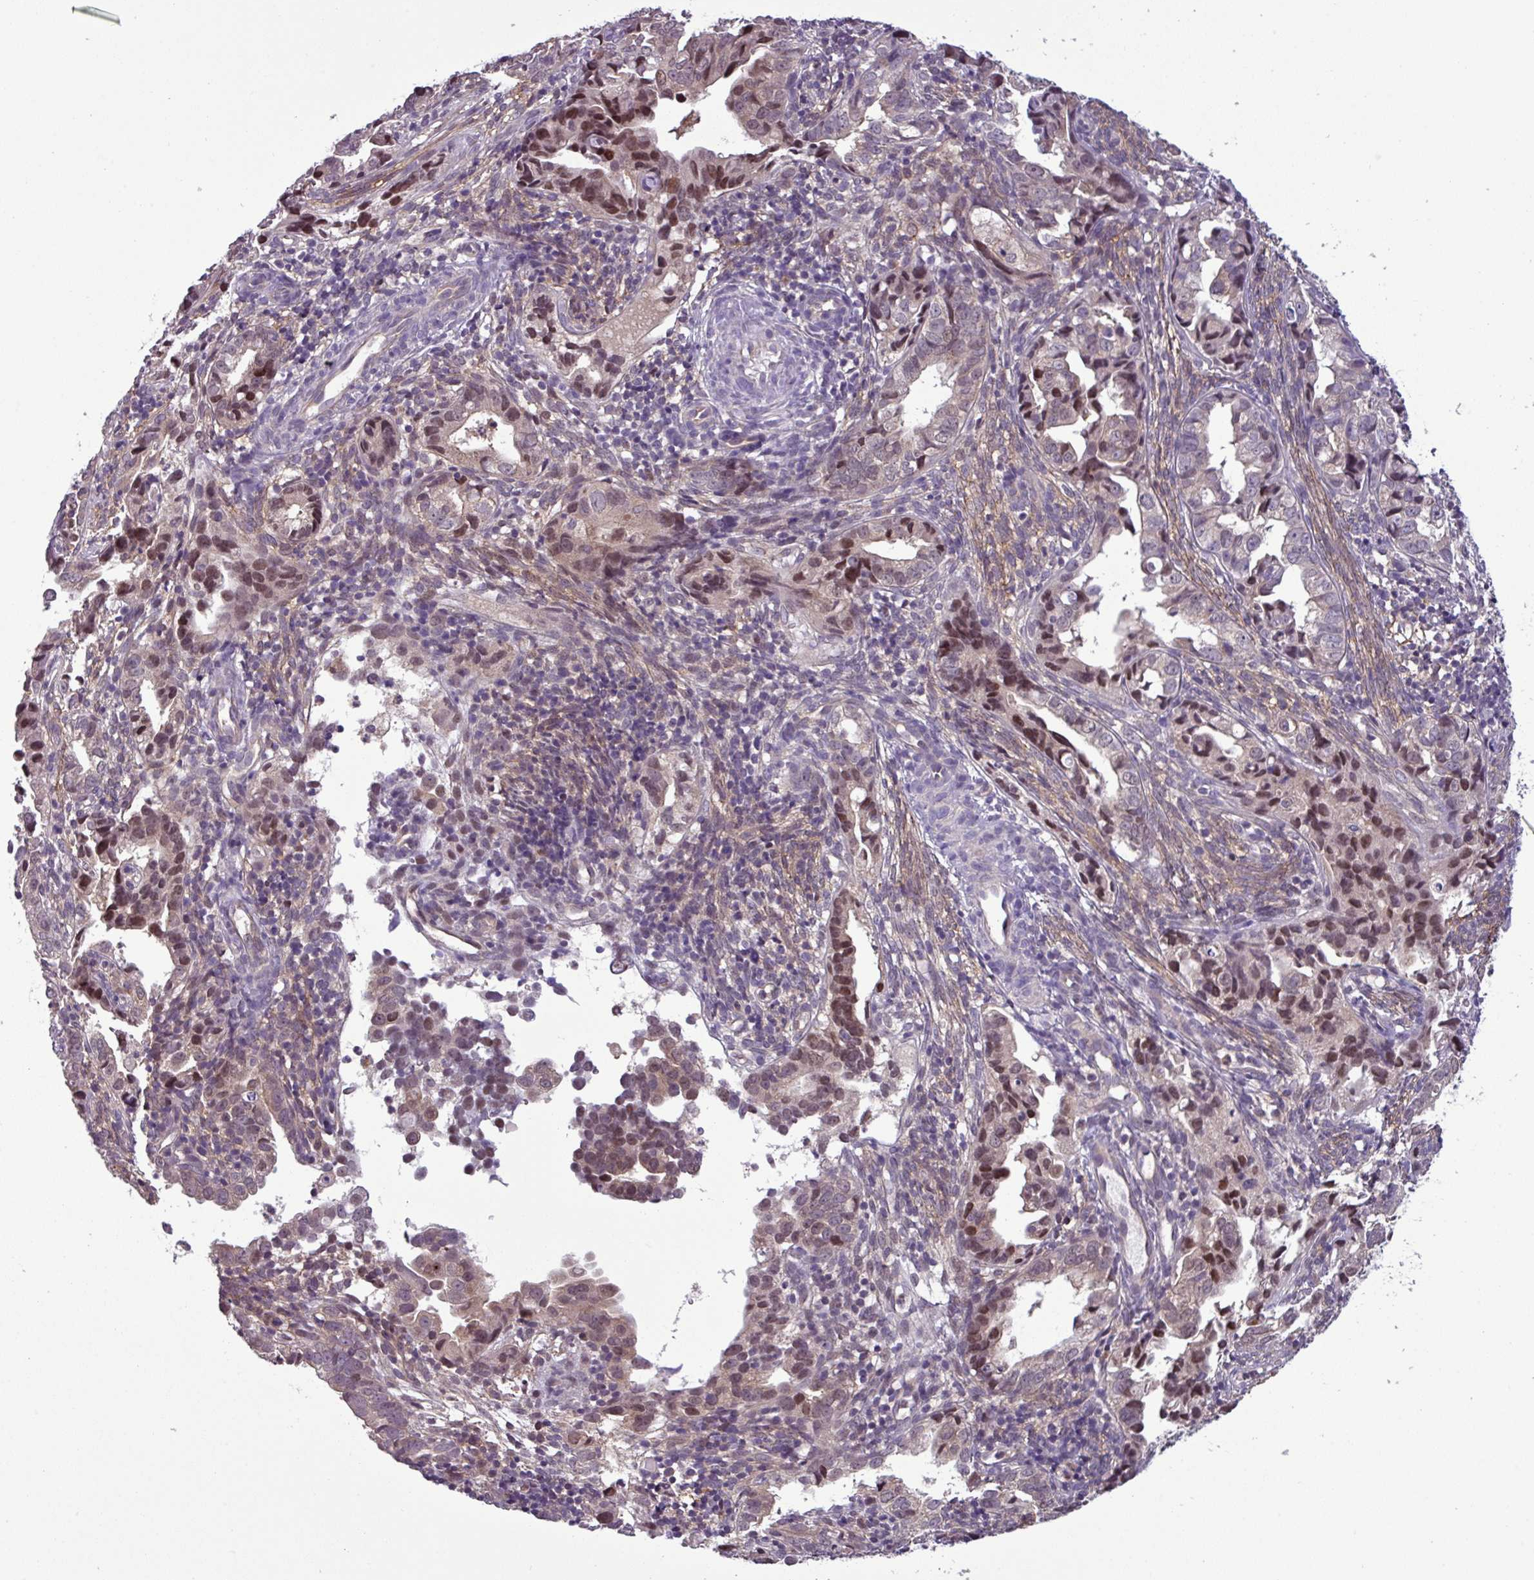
{"staining": {"intensity": "moderate", "quantity": "25%-75%", "location": "nuclear"}, "tissue": "endometrial cancer", "cell_type": "Tumor cells", "image_type": "cancer", "snomed": [{"axis": "morphology", "description": "Adenocarcinoma, NOS"}, {"axis": "topography", "description": "Endometrium"}], "caption": "An immunohistochemistry (IHC) photomicrograph of neoplastic tissue is shown. Protein staining in brown highlights moderate nuclear positivity in endometrial adenocarcinoma within tumor cells.", "gene": "NPFFR1", "patient": {"sex": "female", "age": 57}}